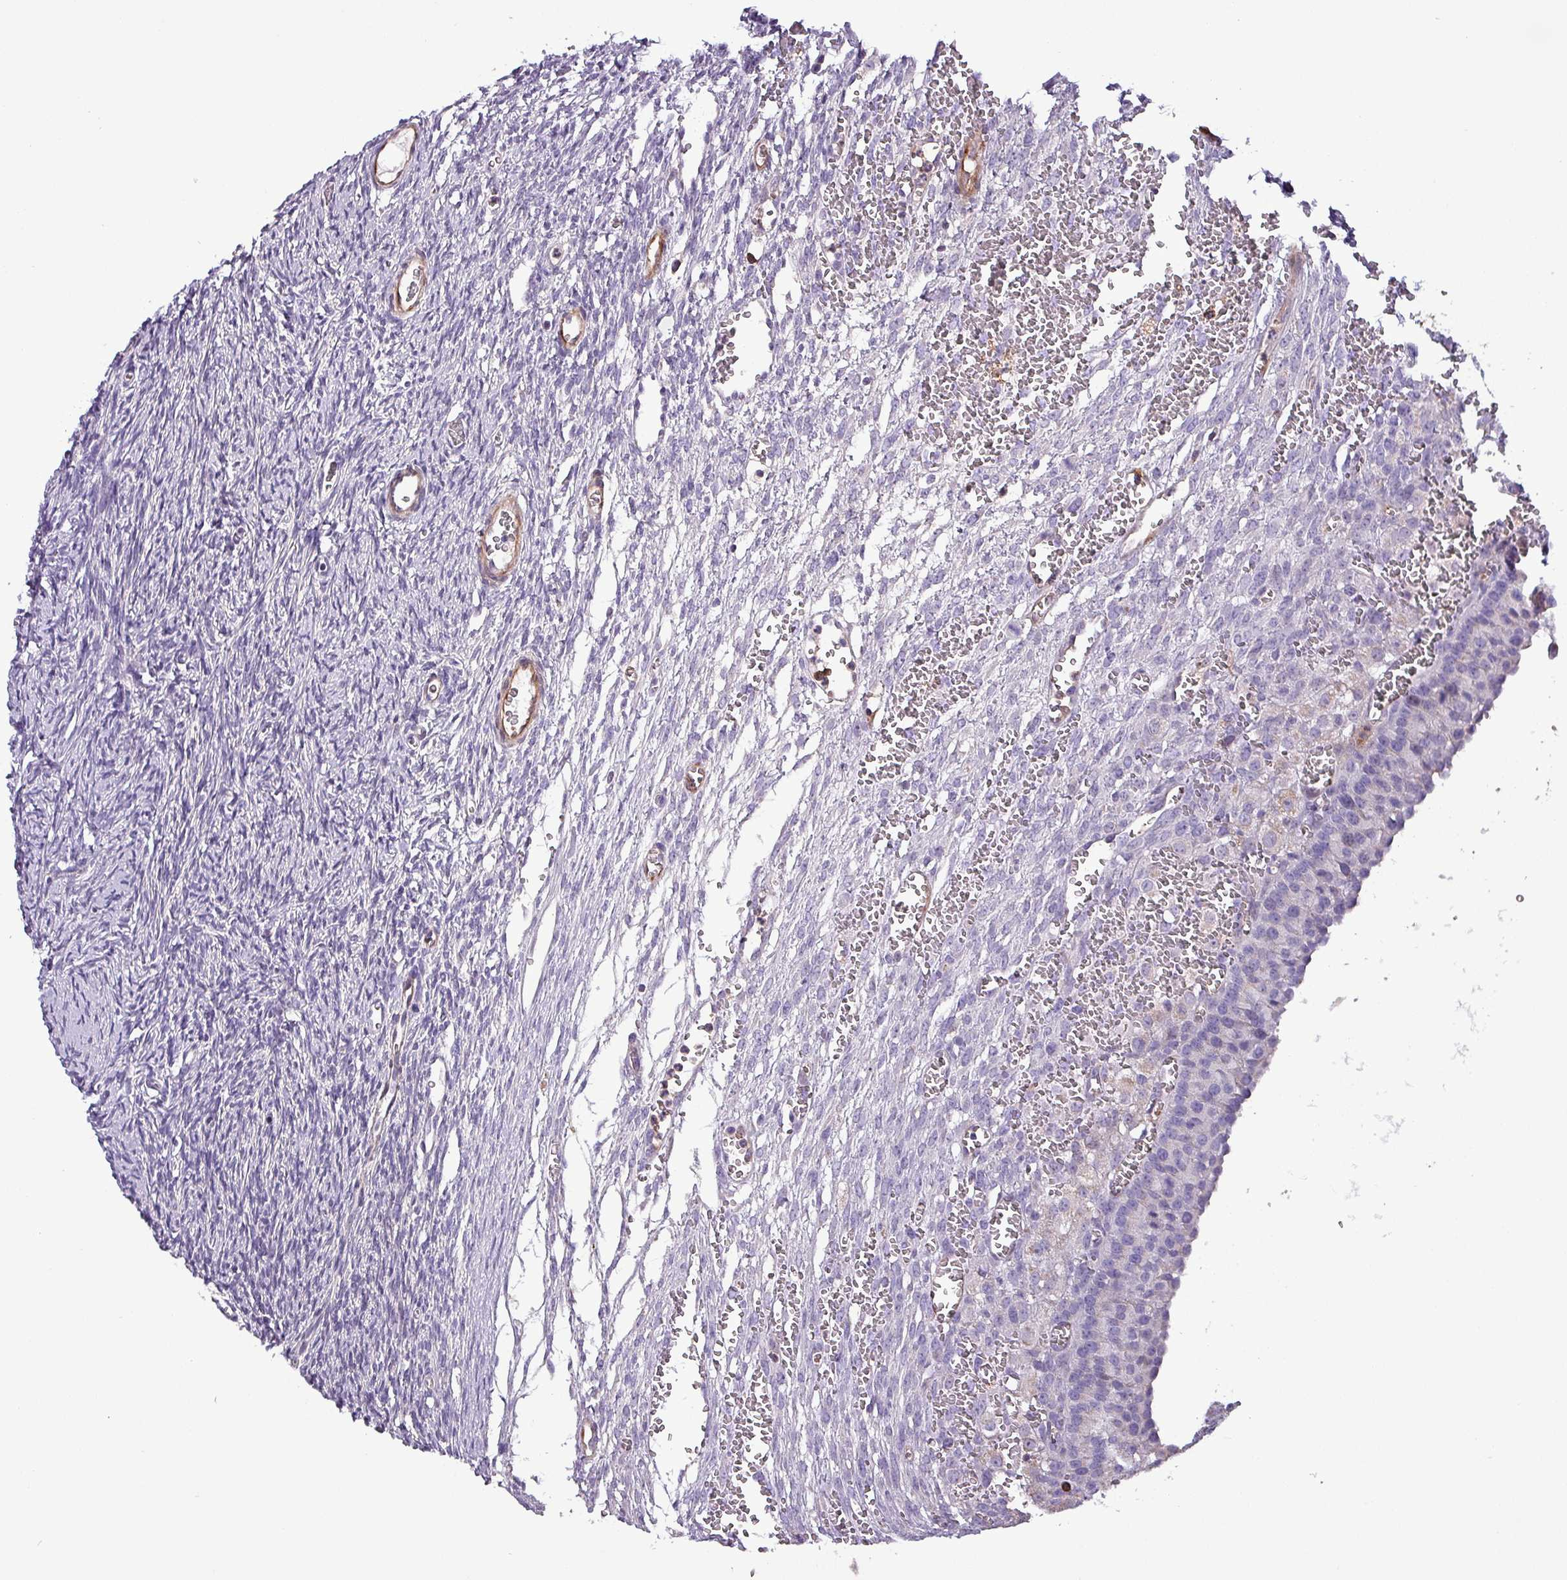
{"staining": {"intensity": "negative", "quantity": "none", "location": "none"}, "tissue": "ovary", "cell_type": "Ovarian stroma cells", "image_type": "normal", "snomed": [{"axis": "morphology", "description": "Normal tissue, NOS"}, {"axis": "topography", "description": "Ovary"}], "caption": "This is an immunohistochemistry (IHC) histopathology image of normal ovary. There is no expression in ovarian stroma cells.", "gene": "SCIN", "patient": {"sex": "female", "age": 39}}